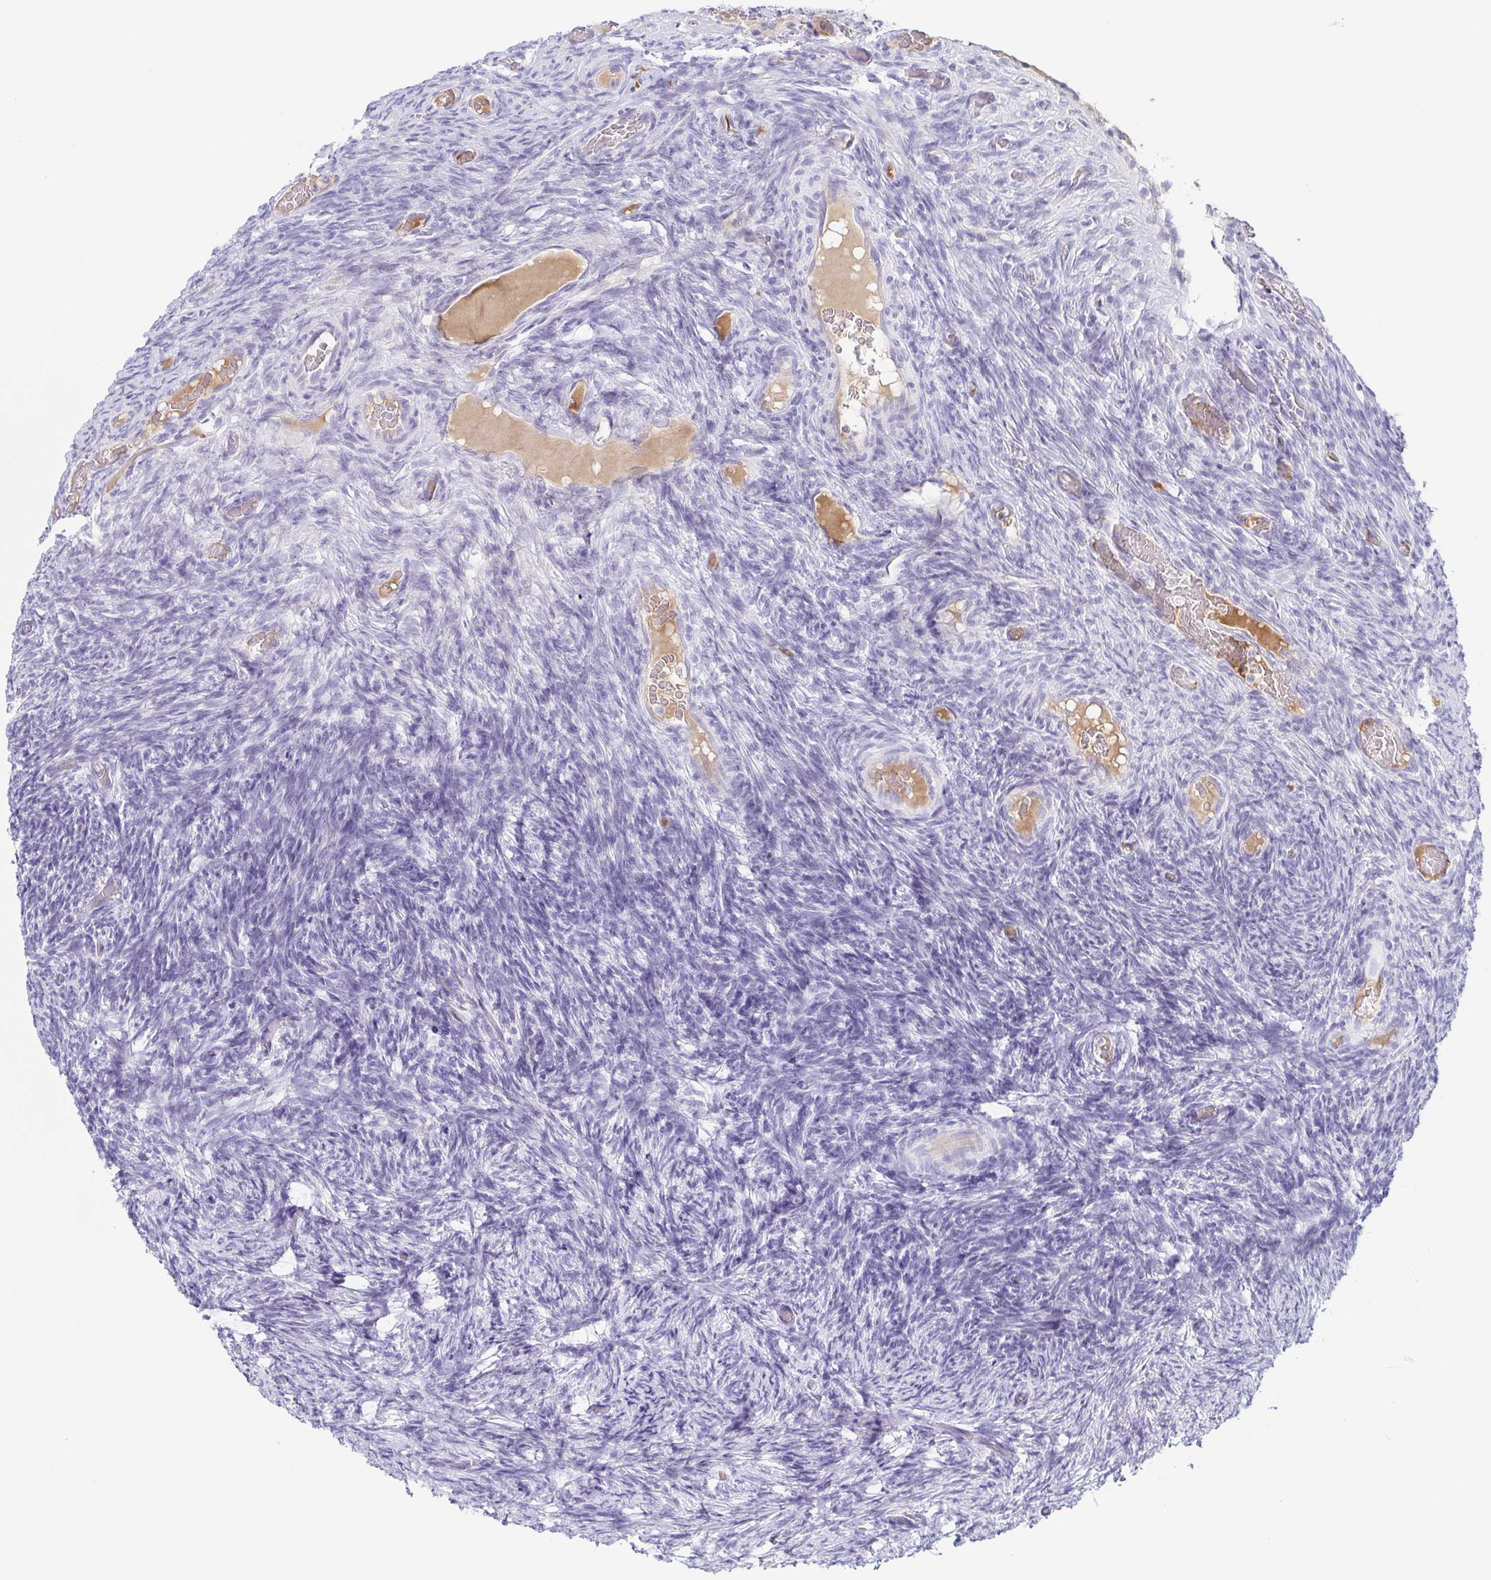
{"staining": {"intensity": "negative", "quantity": "none", "location": "none"}, "tissue": "ovary", "cell_type": "Ovarian stroma cells", "image_type": "normal", "snomed": [{"axis": "morphology", "description": "Normal tissue, NOS"}, {"axis": "topography", "description": "Ovary"}], "caption": "Ovary stained for a protein using immunohistochemistry displays no staining ovarian stroma cells.", "gene": "LDLRAD1", "patient": {"sex": "female", "age": 34}}